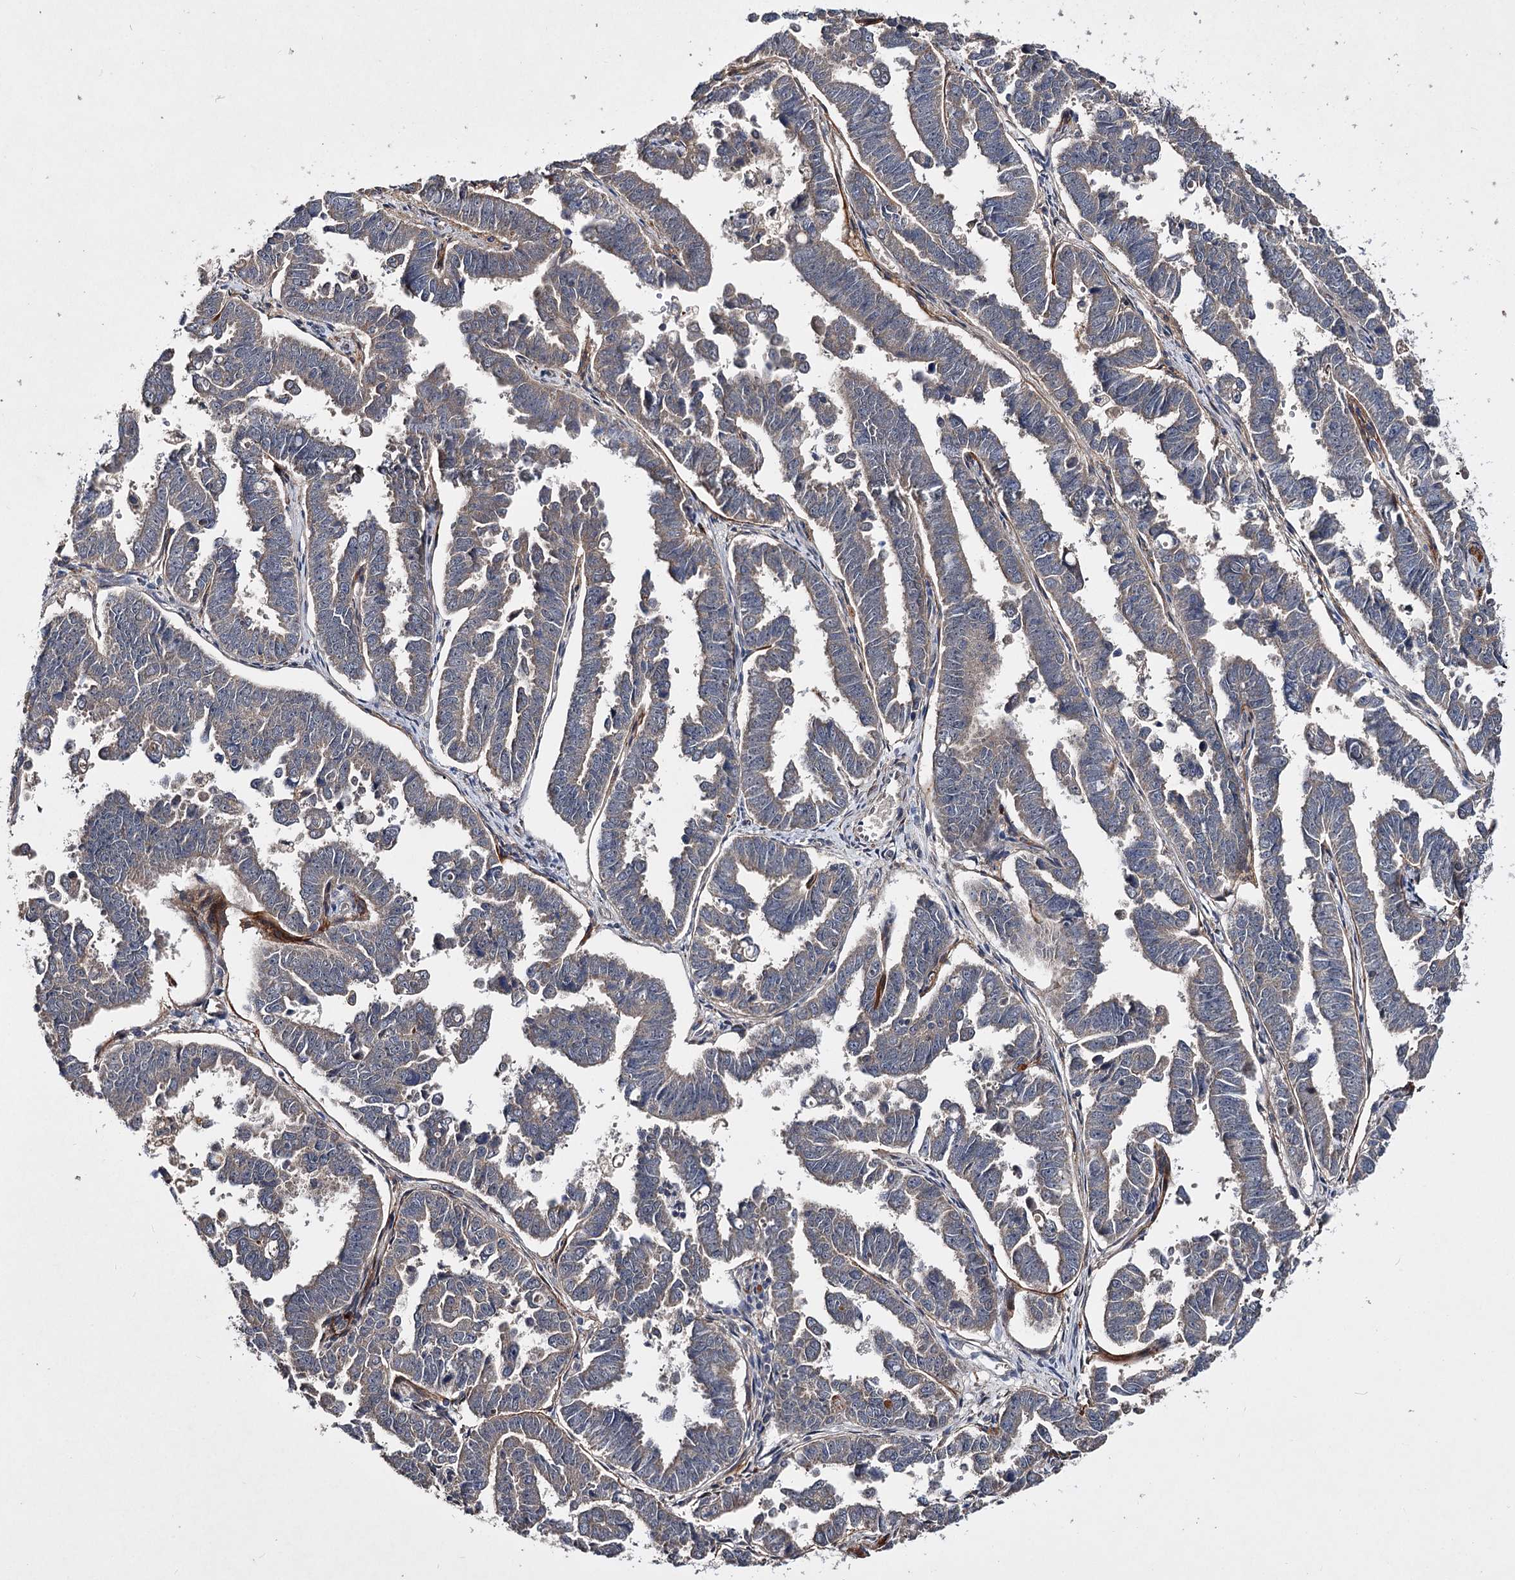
{"staining": {"intensity": "weak", "quantity": "<25%", "location": "cytoplasmic/membranous"}, "tissue": "endometrial cancer", "cell_type": "Tumor cells", "image_type": "cancer", "snomed": [{"axis": "morphology", "description": "Adenocarcinoma, NOS"}, {"axis": "topography", "description": "Endometrium"}], "caption": "IHC of adenocarcinoma (endometrial) exhibits no staining in tumor cells. Nuclei are stained in blue.", "gene": "MINDY3", "patient": {"sex": "female", "age": 75}}